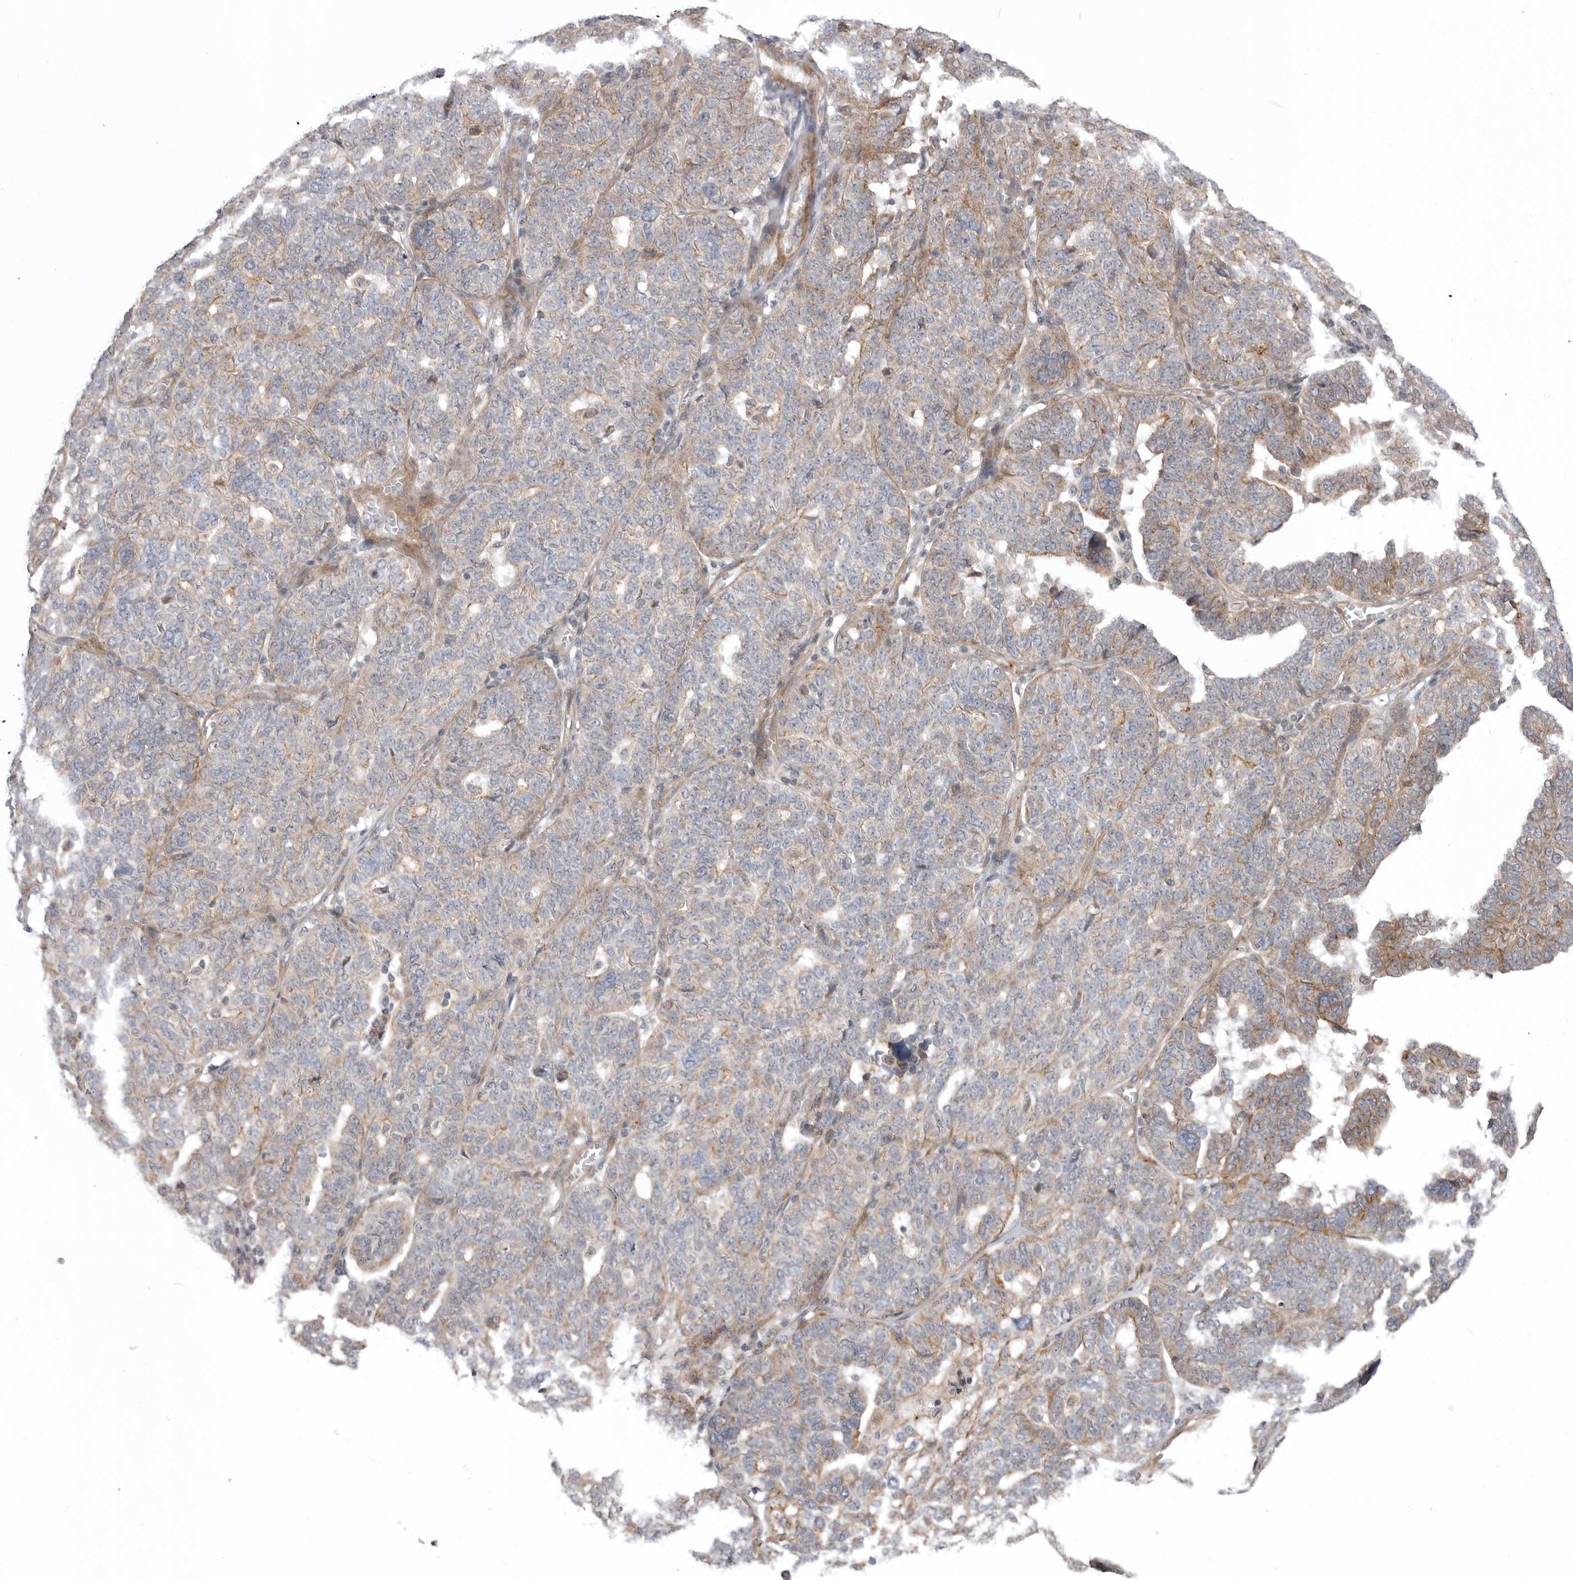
{"staining": {"intensity": "moderate", "quantity": "25%-75%", "location": "cytoplasmic/membranous"}, "tissue": "ovarian cancer", "cell_type": "Tumor cells", "image_type": "cancer", "snomed": [{"axis": "morphology", "description": "Cystadenocarcinoma, serous, NOS"}, {"axis": "topography", "description": "Ovary"}], "caption": "Immunohistochemical staining of ovarian cancer displays medium levels of moderate cytoplasmic/membranous staining in approximately 25%-75% of tumor cells. The staining was performed using DAB (3,3'-diaminobenzidine), with brown indicating positive protein expression. Nuclei are stained blue with hematoxylin.", "gene": "SCP2", "patient": {"sex": "female", "age": 59}}